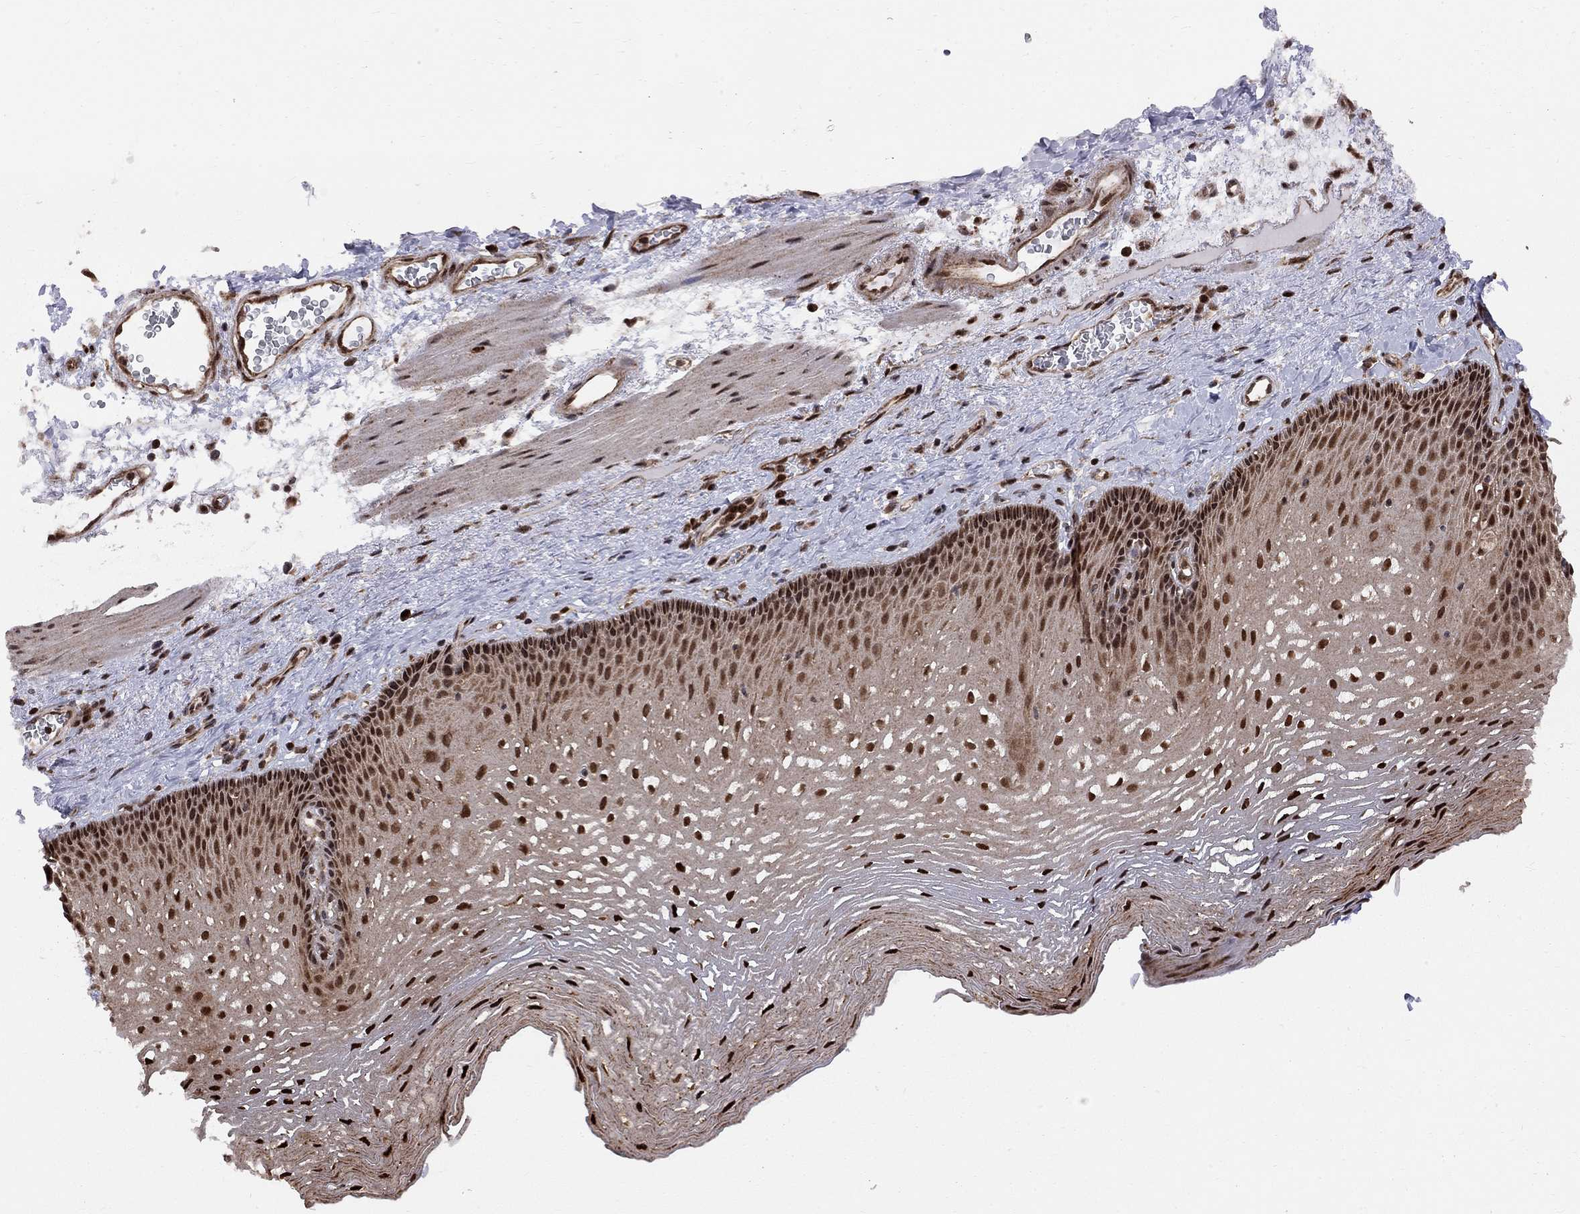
{"staining": {"intensity": "strong", "quantity": ">75%", "location": "nuclear"}, "tissue": "esophagus", "cell_type": "Squamous epithelial cells", "image_type": "normal", "snomed": [{"axis": "morphology", "description": "Normal tissue, NOS"}, {"axis": "topography", "description": "Esophagus"}], "caption": "This histopathology image exhibits IHC staining of benign human esophagus, with high strong nuclear staining in approximately >75% of squamous epithelial cells.", "gene": "ELOB", "patient": {"sex": "male", "age": 76}}